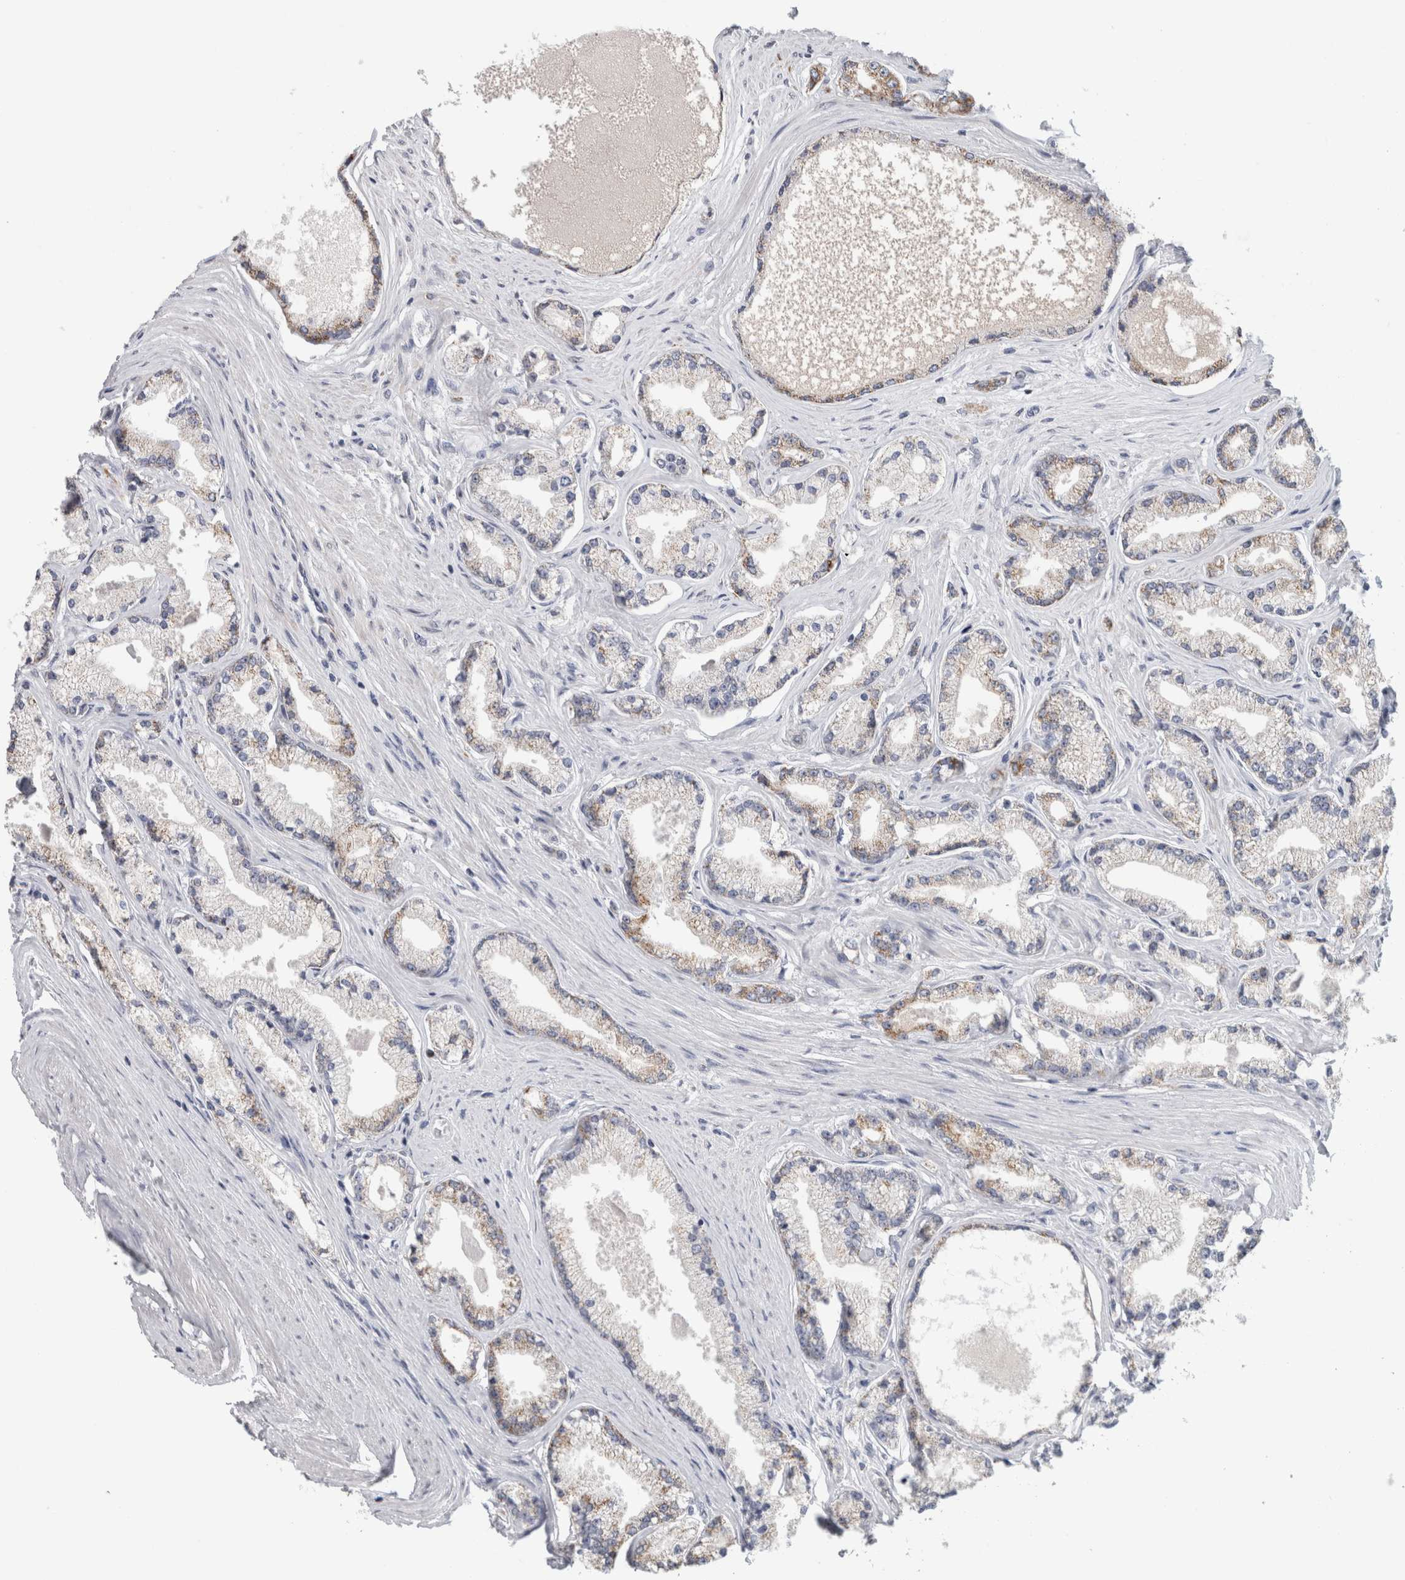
{"staining": {"intensity": "weak", "quantity": "<25%", "location": "cytoplasmic/membranous"}, "tissue": "prostate cancer", "cell_type": "Tumor cells", "image_type": "cancer", "snomed": [{"axis": "morphology", "description": "Adenocarcinoma, High grade"}, {"axis": "topography", "description": "Prostate"}], "caption": "Human prostate cancer (adenocarcinoma (high-grade)) stained for a protein using immunohistochemistry (IHC) shows no expression in tumor cells.", "gene": "RAB18", "patient": {"sex": "male", "age": 71}}